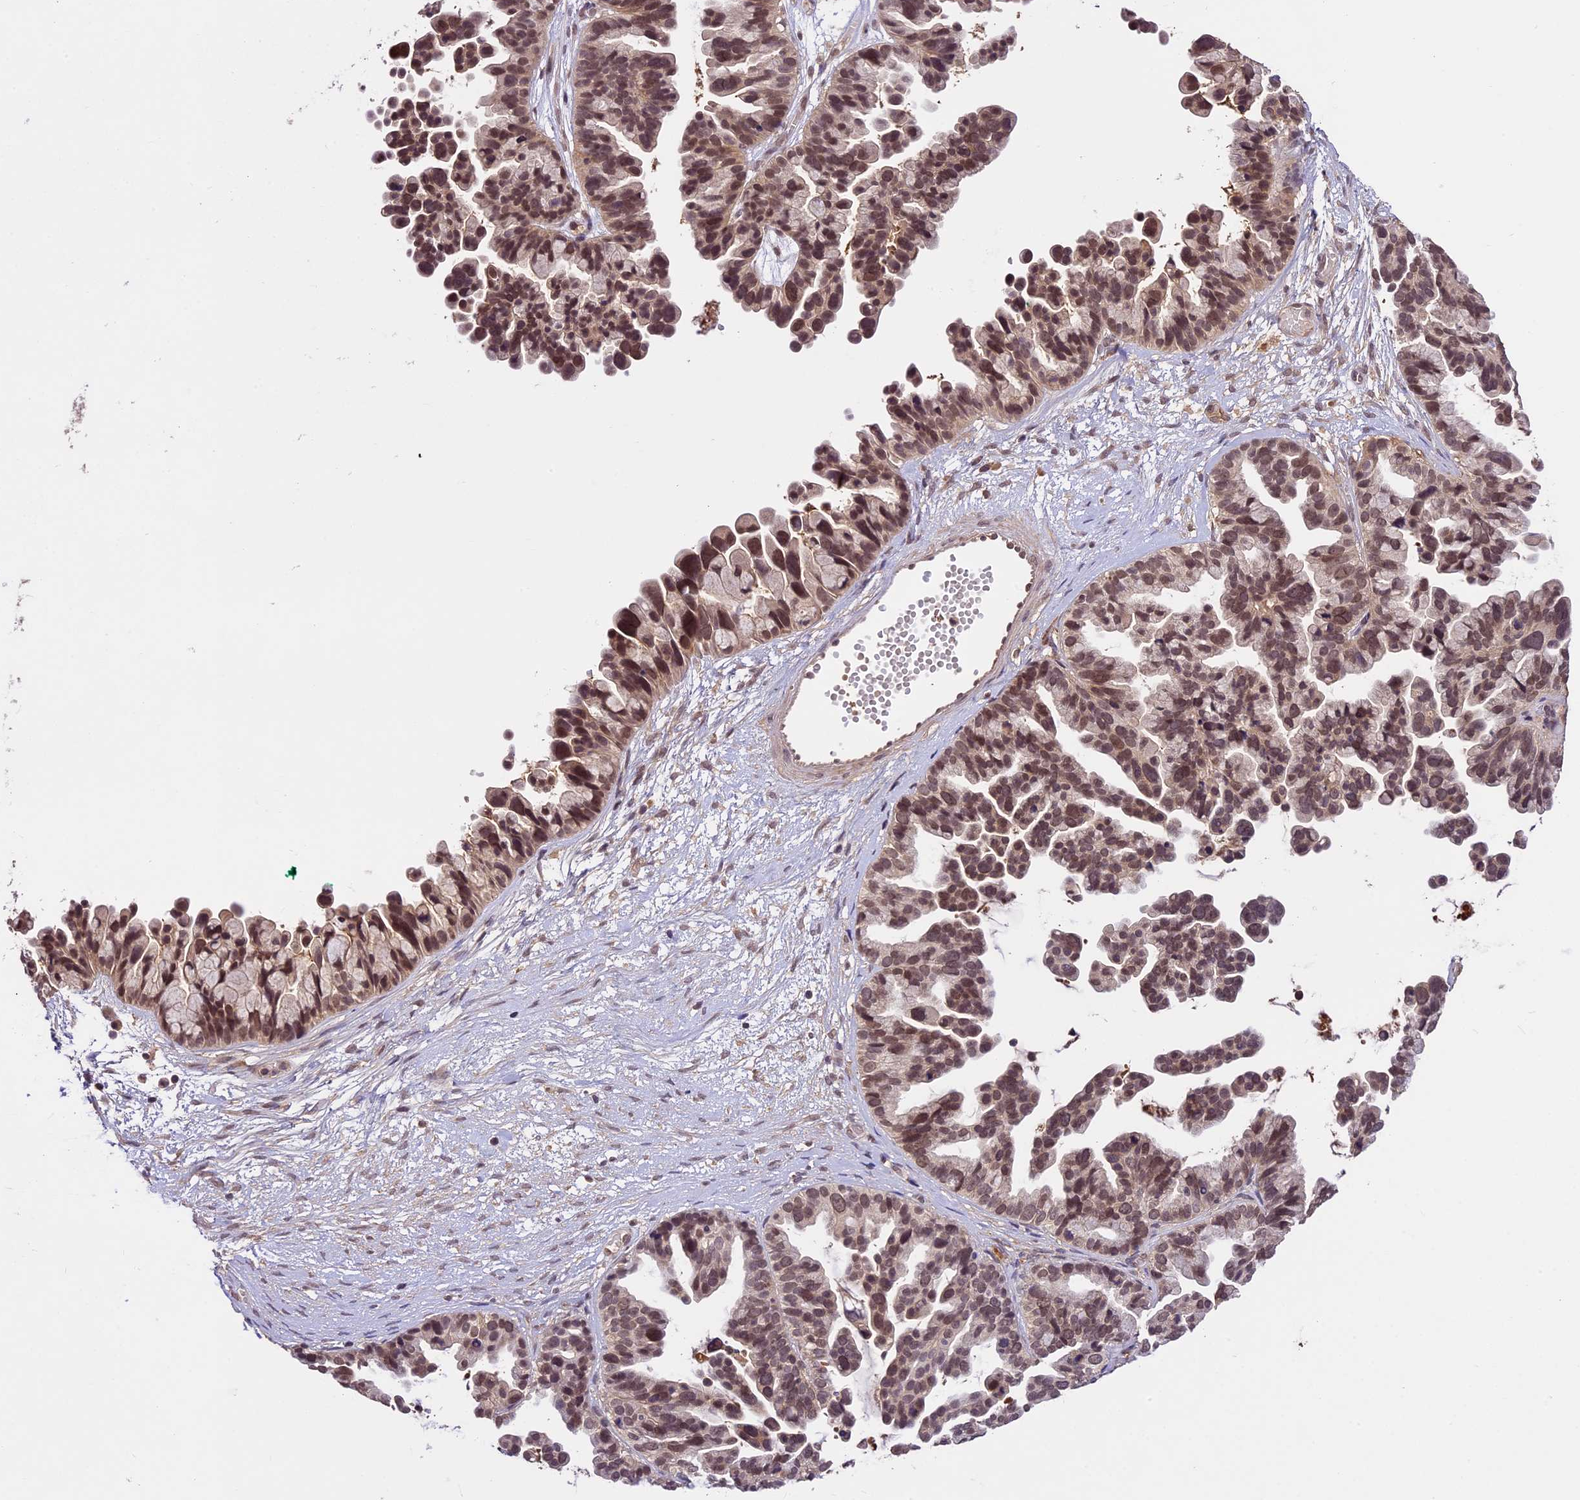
{"staining": {"intensity": "moderate", "quantity": ">75%", "location": "nuclear"}, "tissue": "ovarian cancer", "cell_type": "Tumor cells", "image_type": "cancer", "snomed": [{"axis": "morphology", "description": "Cystadenocarcinoma, serous, NOS"}, {"axis": "topography", "description": "Ovary"}], "caption": "An immunohistochemistry image of tumor tissue is shown. Protein staining in brown labels moderate nuclear positivity in ovarian cancer (serous cystadenocarcinoma) within tumor cells.", "gene": "ATP10A", "patient": {"sex": "female", "age": 56}}